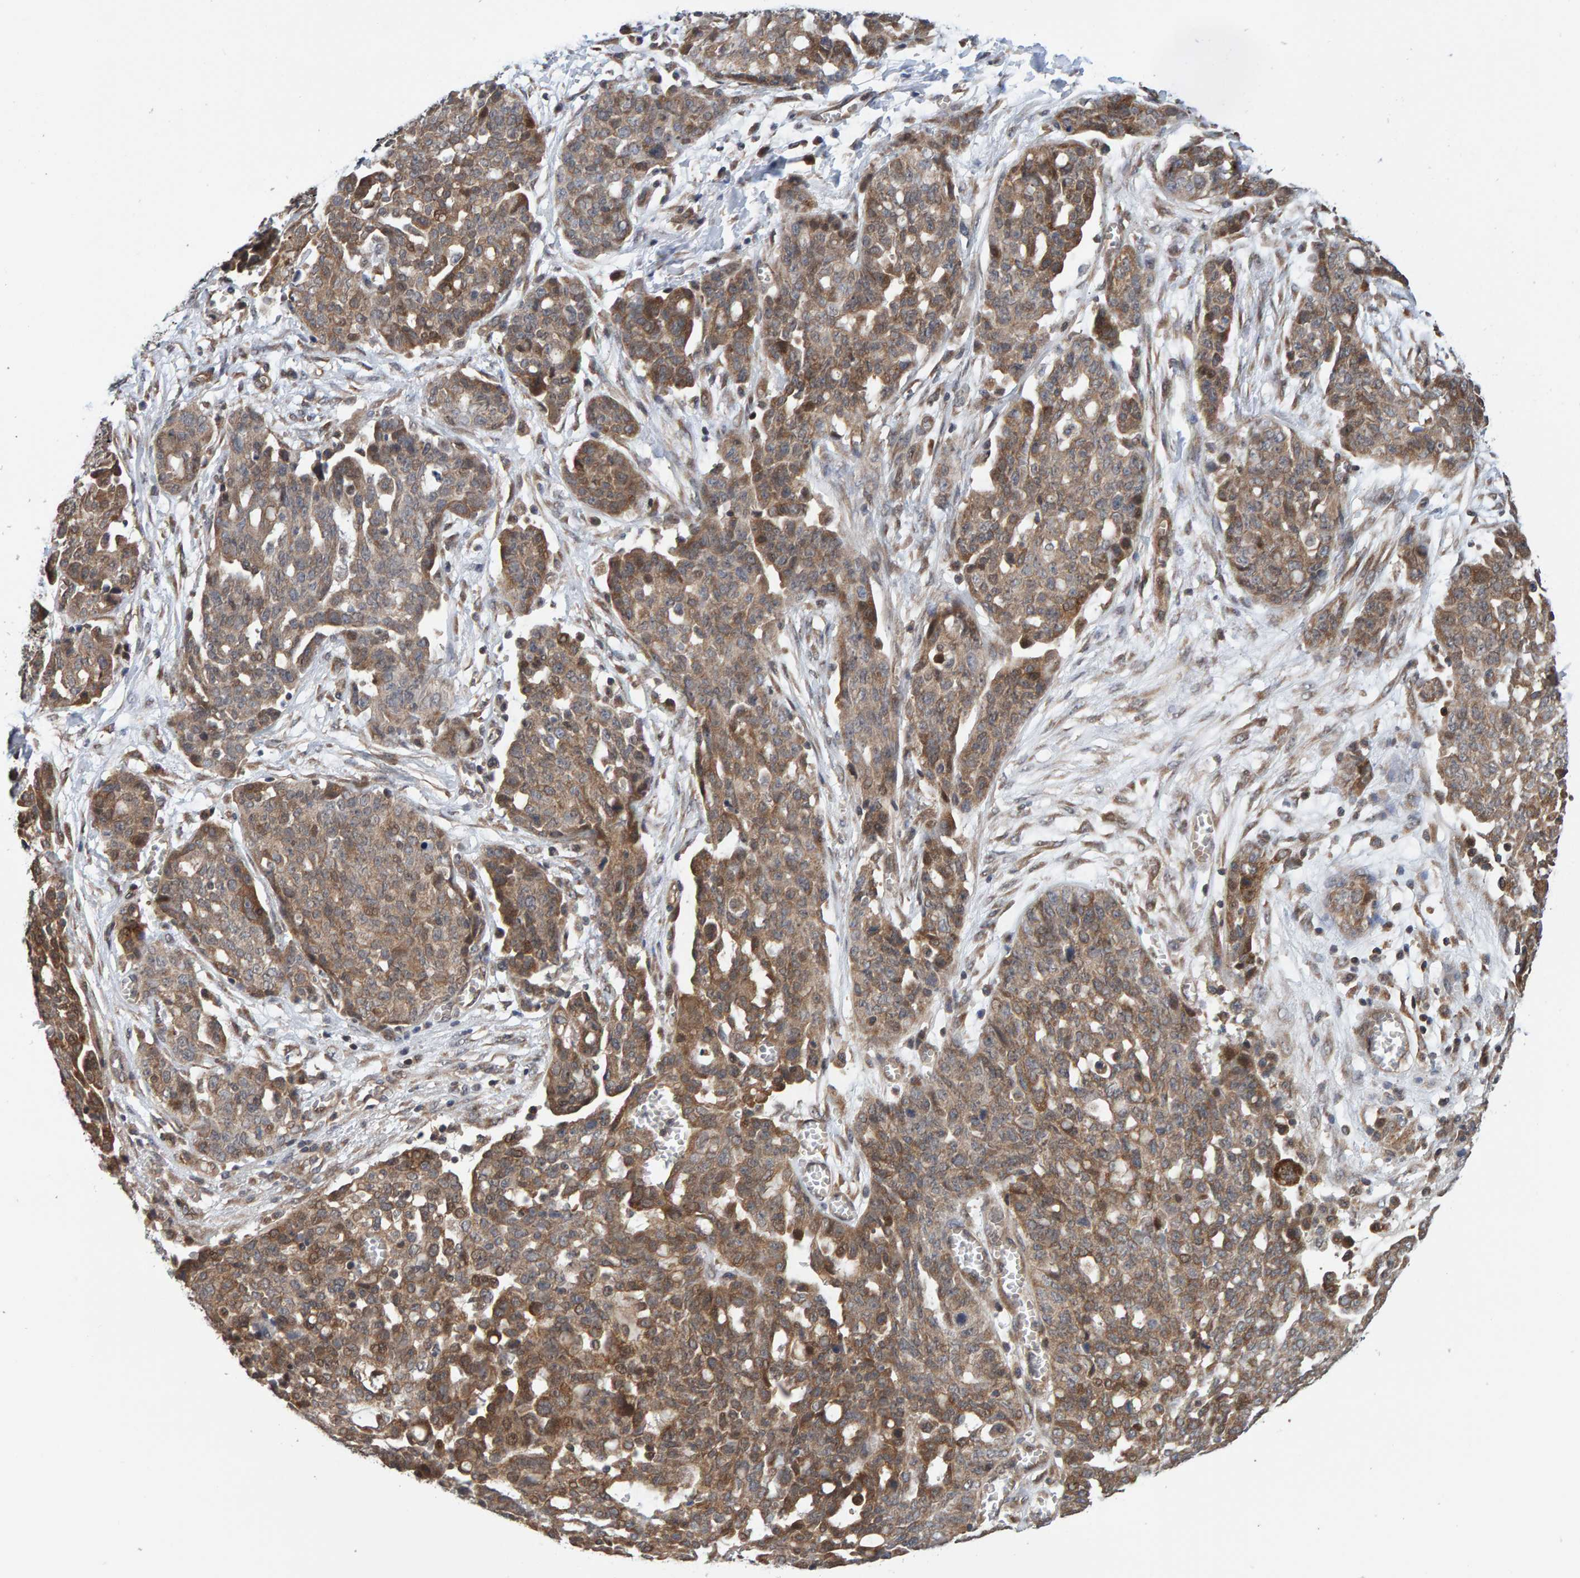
{"staining": {"intensity": "moderate", "quantity": ">75%", "location": "cytoplasmic/membranous"}, "tissue": "ovarian cancer", "cell_type": "Tumor cells", "image_type": "cancer", "snomed": [{"axis": "morphology", "description": "Cystadenocarcinoma, serous, NOS"}, {"axis": "topography", "description": "Soft tissue"}, {"axis": "topography", "description": "Ovary"}], "caption": "IHC photomicrograph of serous cystadenocarcinoma (ovarian) stained for a protein (brown), which exhibits medium levels of moderate cytoplasmic/membranous expression in about >75% of tumor cells.", "gene": "SCRN2", "patient": {"sex": "female", "age": 57}}